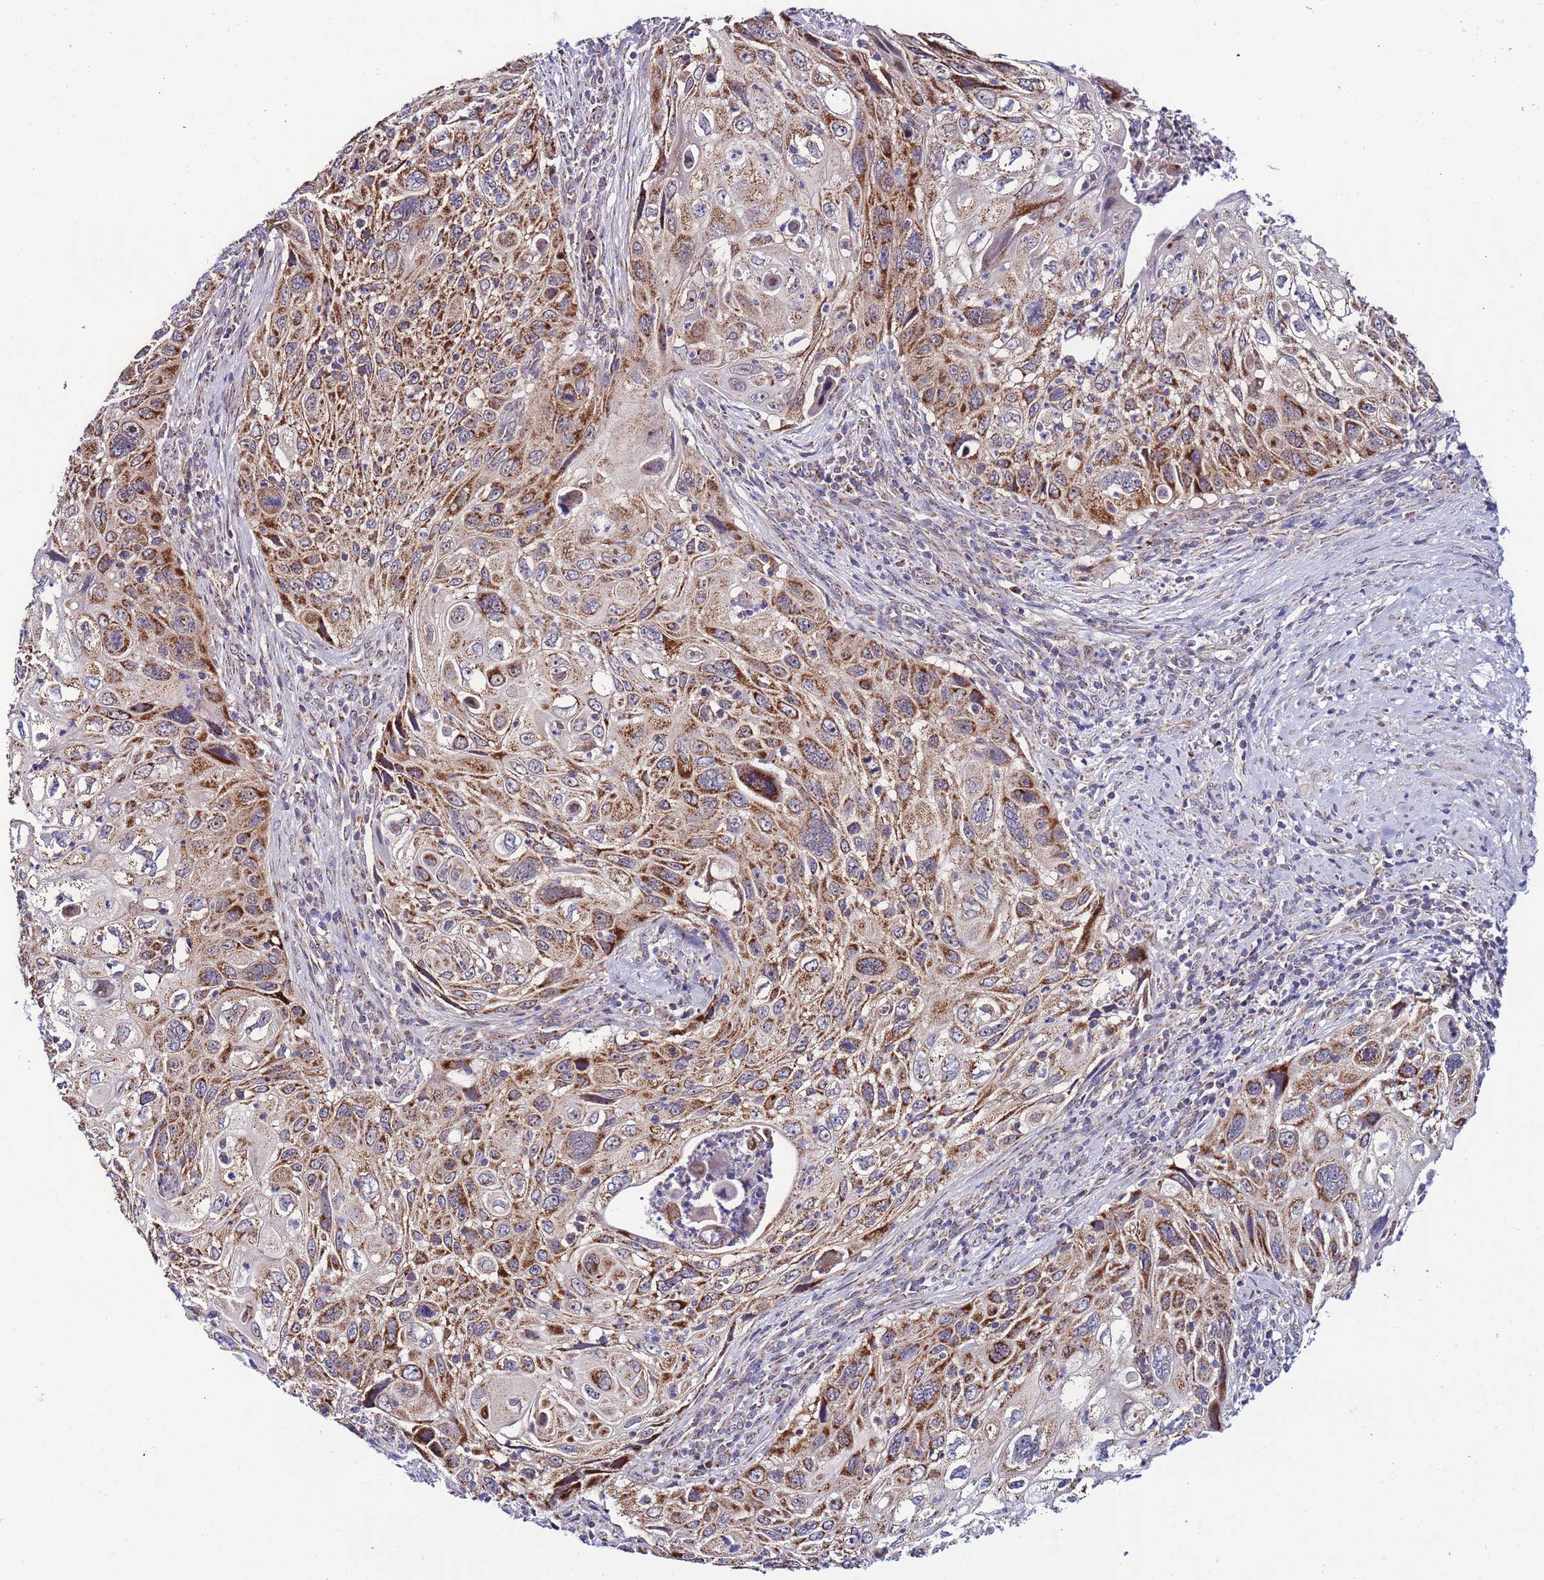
{"staining": {"intensity": "moderate", "quantity": ">75%", "location": "cytoplasmic/membranous"}, "tissue": "cervical cancer", "cell_type": "Tumor cells", "image_type": "cancer", "snomed": [{"axis": "morphology", "description": "Squamous cell carcinoma, NOS"}, {"axis": "topography", "description": "Cervix"}], "caption": "Immunohistochemistry of cervical cancer demonstrates medium levels of moderate cytoplasmic/membranous staining in approximately >75% of tumor cells.", "gene": "UEVLD", "patient": {"sex": "female", "age": 70}}